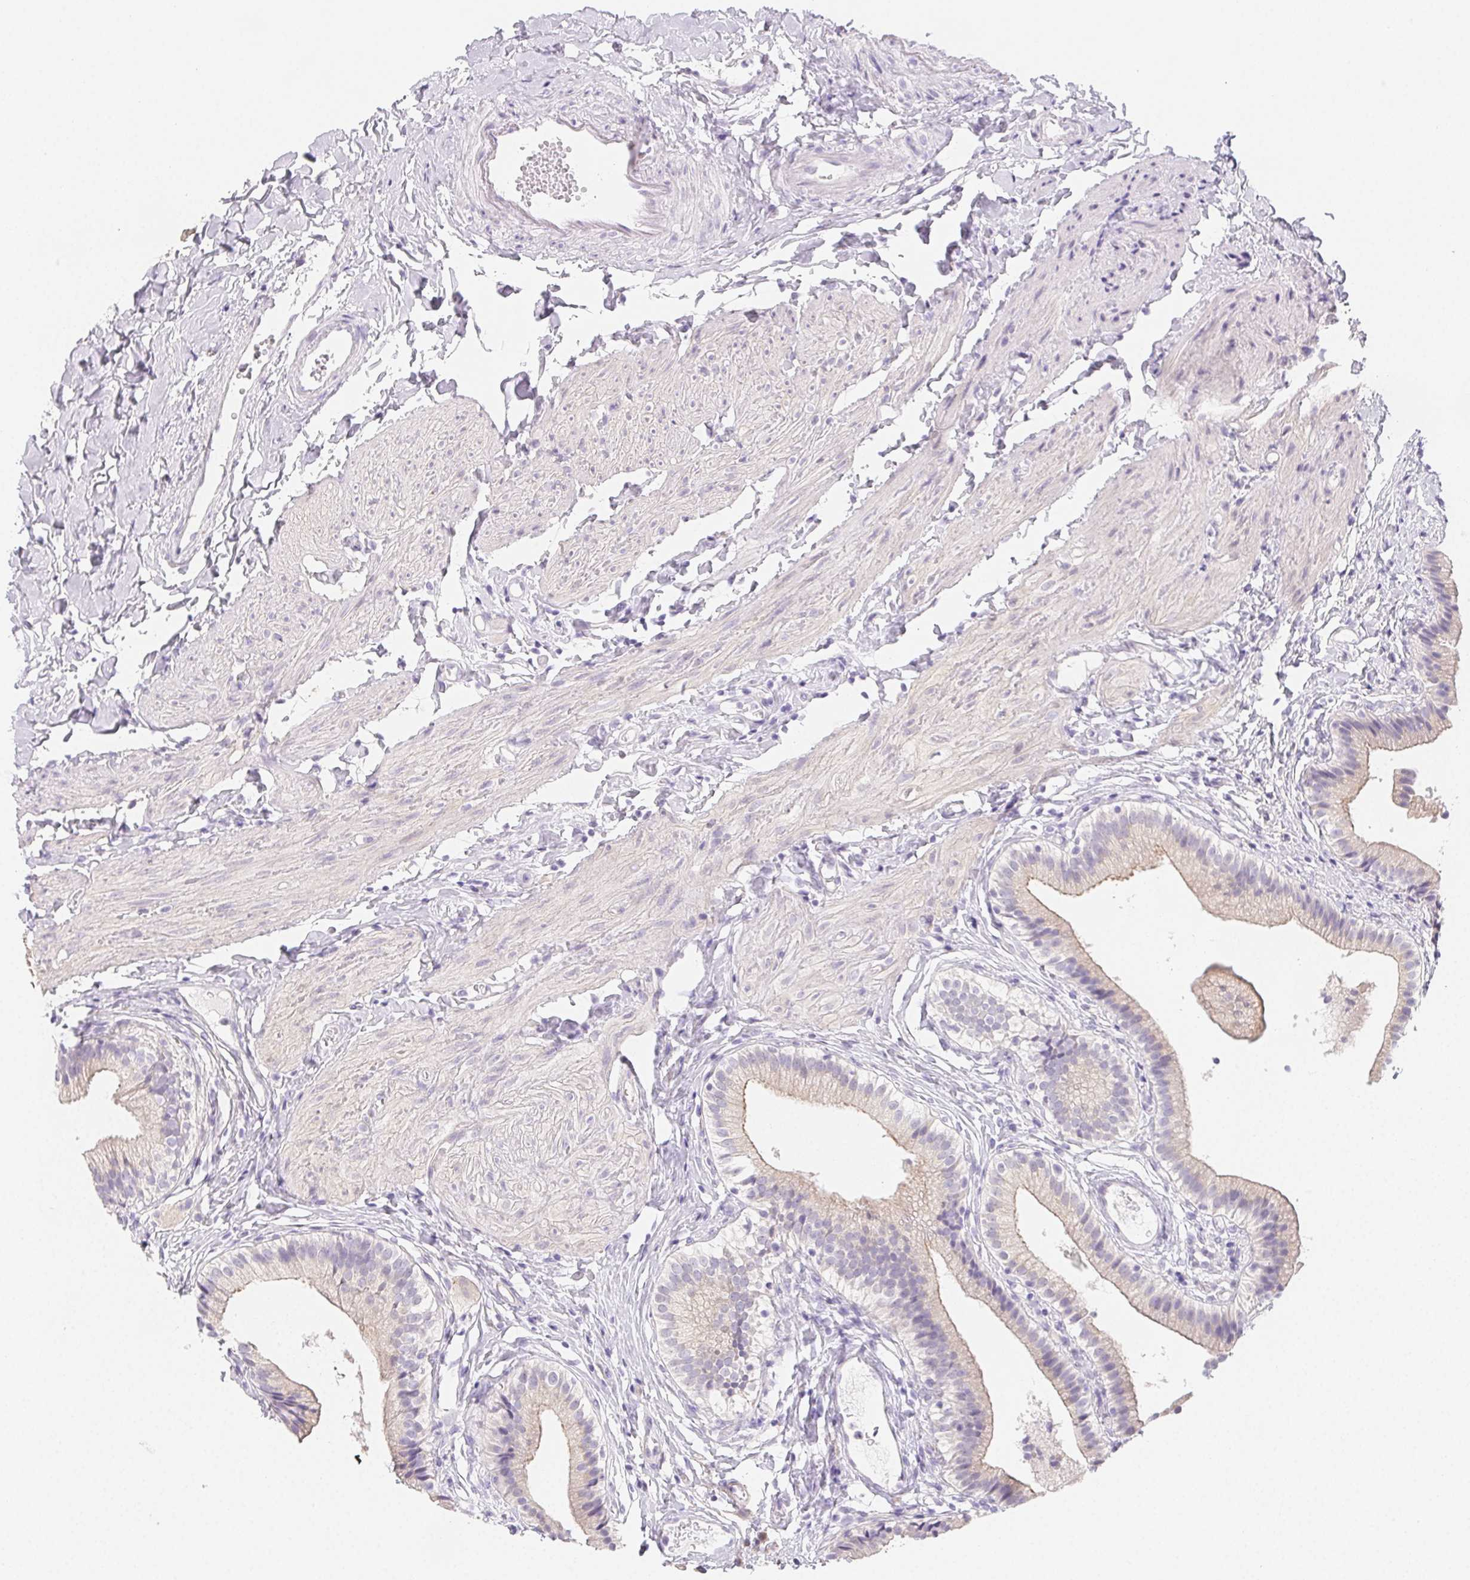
{"staining": {"intensity": "weak", "quantity": "<25%", "location": "cytoplasmic/membranous"}, "tissue": "gallbladder", "cell_type": "Glandular cells", "image_type": "normal", "snomed": [{"axis": "morphology", "description": "Normal tissue, NOS"}, {"axis": "topography", "description": "Gallbladder"}], "caption": "Immunohistochemistry photomicrograph of benign gallbladder stained for a protein (brown), which reveals no expression in glandular cells. Nuclei are stained in blue.", "gene": "ZBBX", "patient": {"sex": "female", "age": 47}}